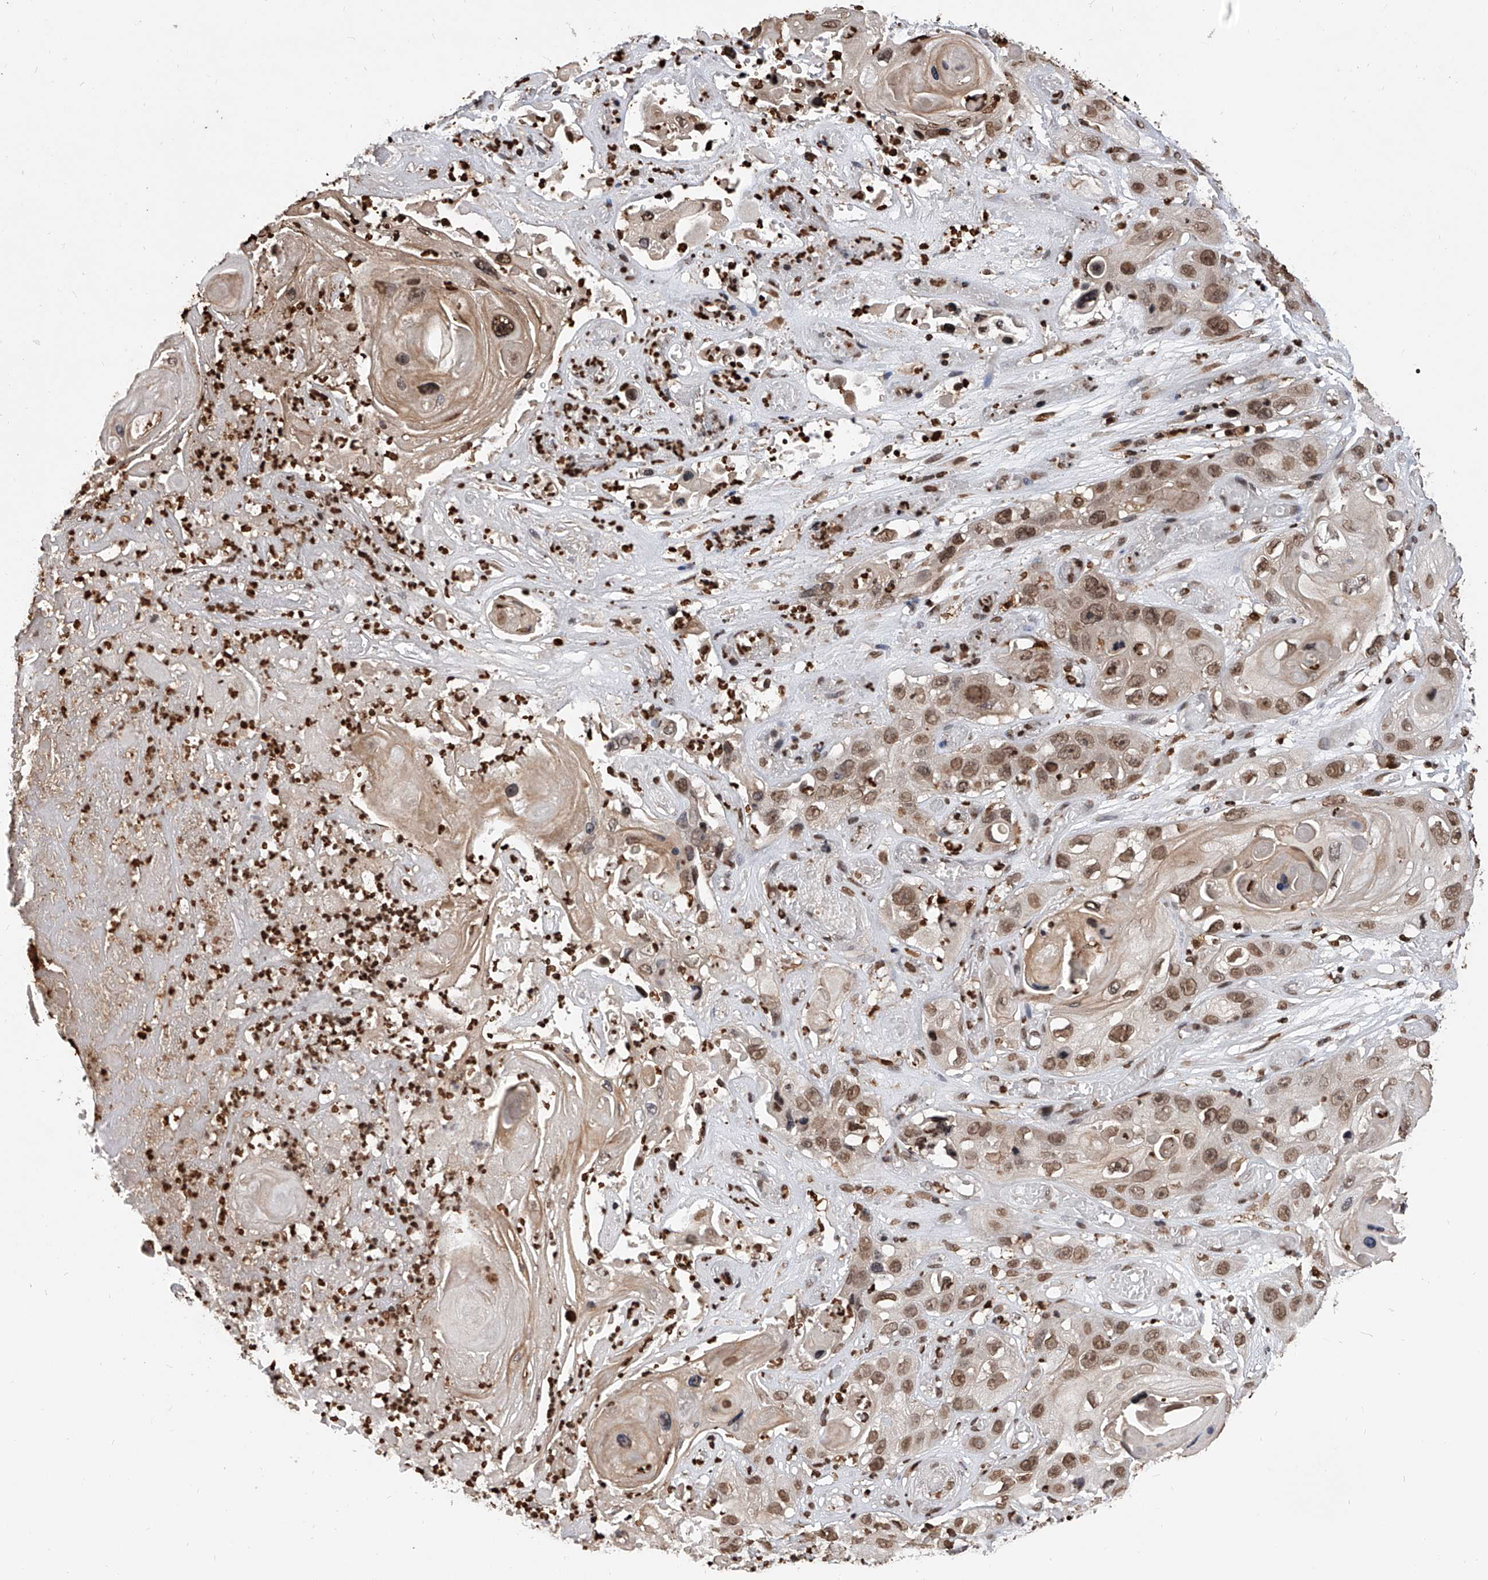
{"staining": {"intensity": "moderate", "quantity": ">75%", "location": "nuclear"}, "tissue": "skin cancer", "cell_type": "Tumor cells", "image_type": "cancer", "snomed": [{"axis": "morphology", "description": "Squamous cell carcinoma, NOS"}, {"axis": "topography", "description": "Skin"}], "caption": "Brown immunohistochemical staining in human skin squamous cell carcinoma shows moderate nuclear positivity in approximately >75% of tumor cells.", "gene": "CFAP410", "patient": {"sex": "male", "age": 55}}